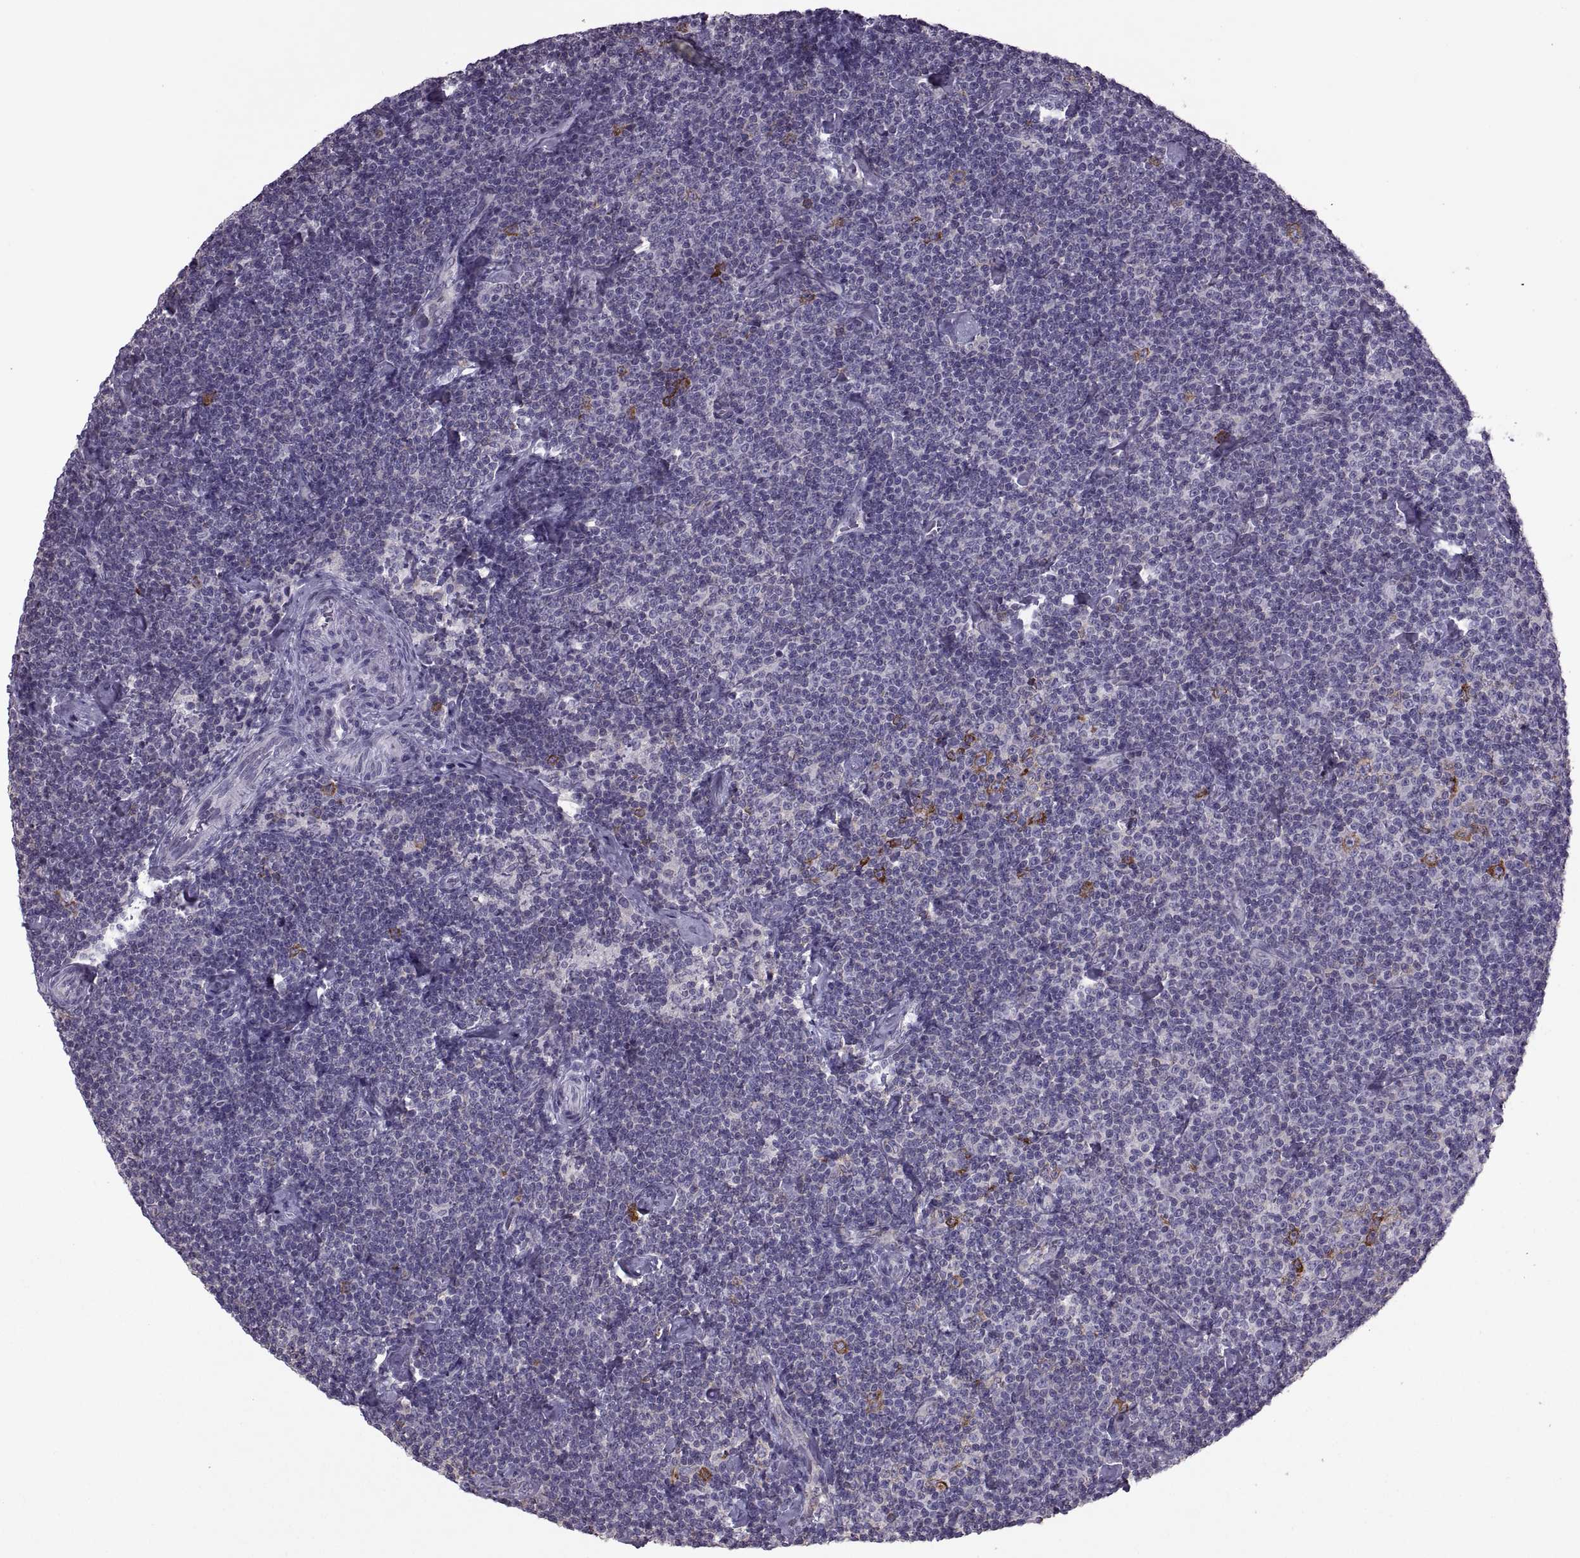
{"staining": {"intensity": "negative", "quantity": "none", "location": "none"}, "tissue": "lymphoma", "cell_type": "Tumor cells", "image_type": "cancer", "snomed": [{"axis": "morphology", "description": "Malignant lymphoma, non-Hodgkin's type, Low grade"}, {"axis": "topography", "description": "Lymph node"}], "caption": "Micrograph shows no significant protein positivity in tumor cells of lymphoma. (Immunohistochemistry (ihc), brightfield microscopy, high magnification).", "gene": "PABPC1", "patient": {"sex": "male", "age": 81}}